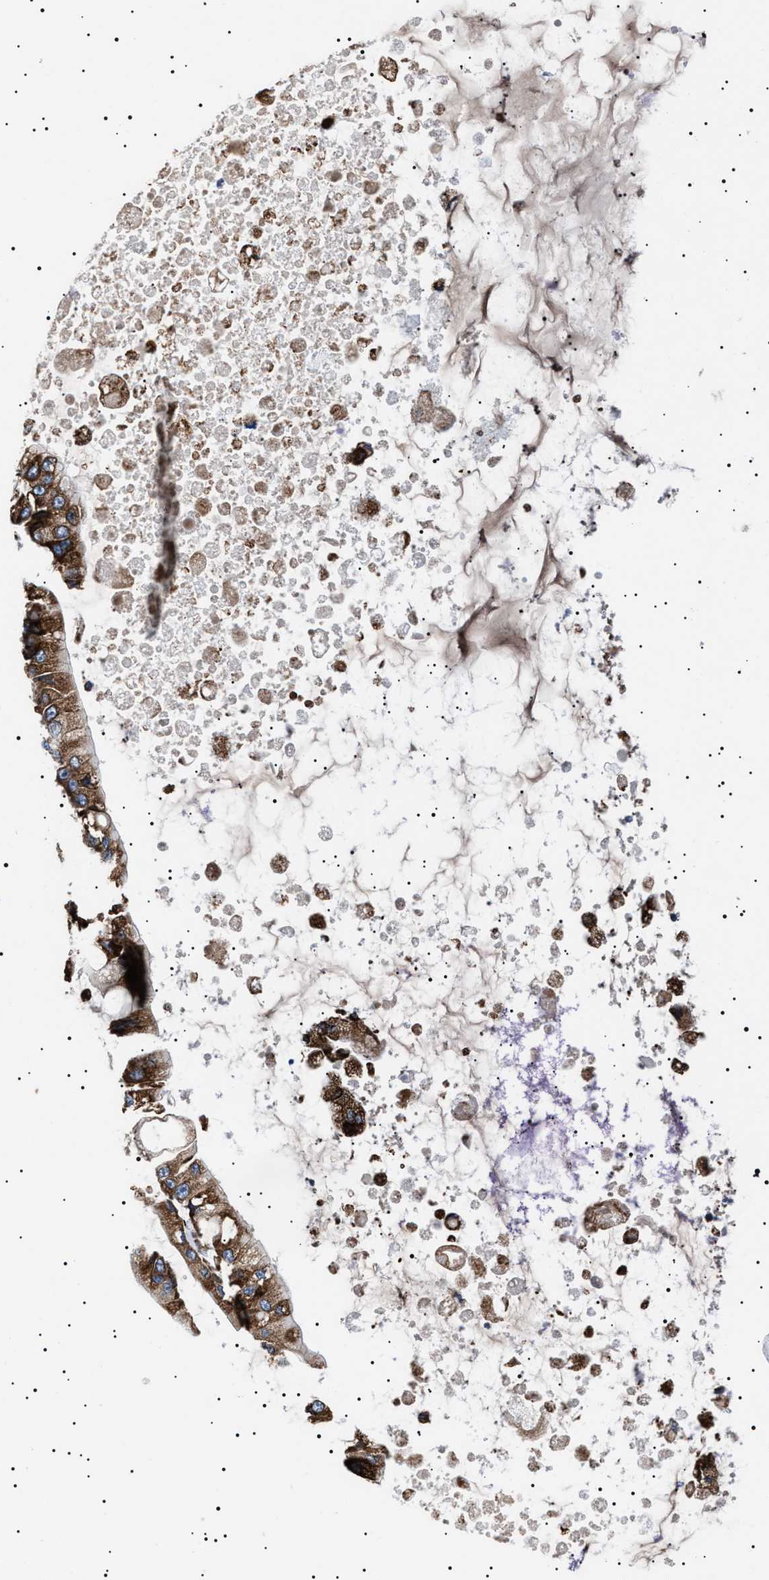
{"staining": {"intensity": "strong", "quantity": ">75%", "location": "cytoplasmic/membranous"}, "tissue": "liver cancer", "cell_type": "Tumor cells", "image_type": "cancer", "snomed": [{"axis": "morphology", "description": "Cholangiocarcinoma"}, {"axis": "topography", "description": "Liver"}], "caption": "Liver cancer (cholangiocarcinoma) stained for a protein (brown) reveals strong cytoplasmic/membranous positive staining in about >75% of tumor cells.", "gene": "TOP1MT", "patient": {"sex": "male", "age": 50}}